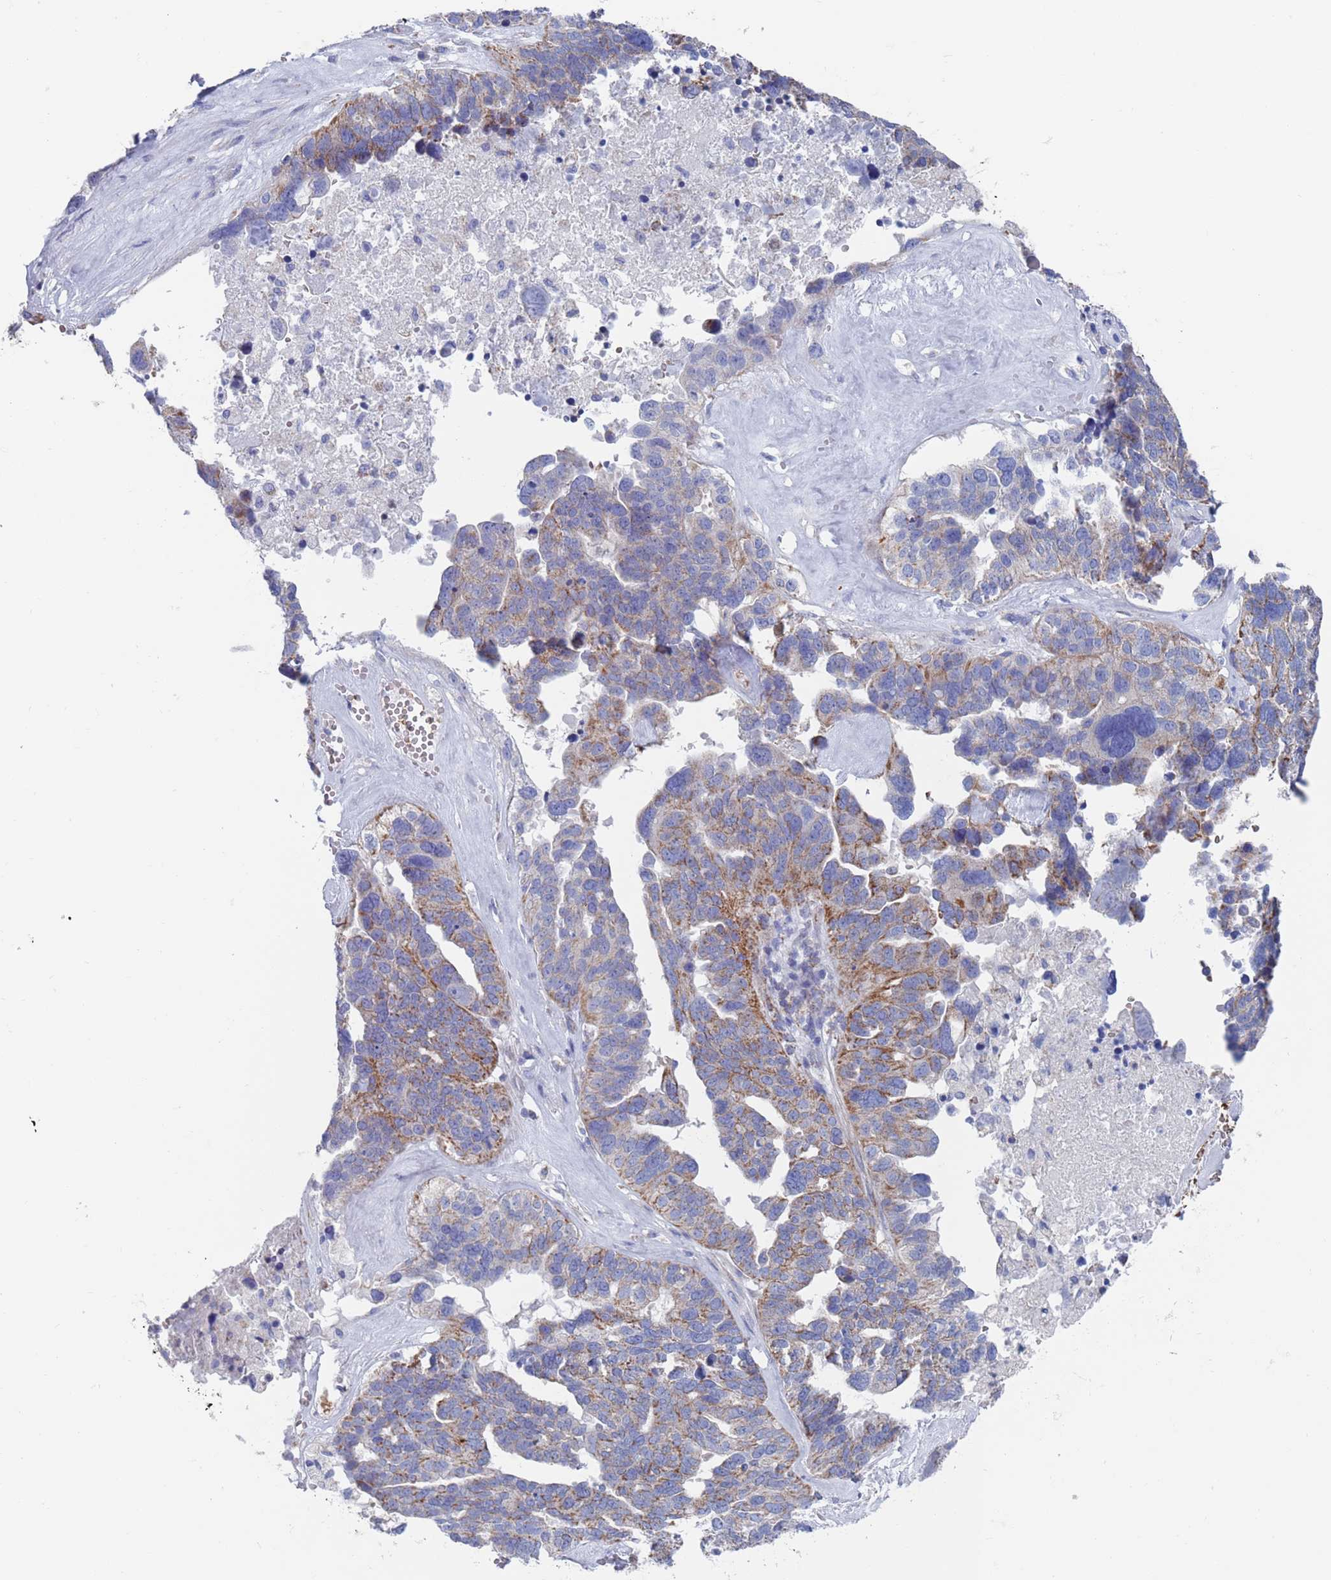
{"staining": {"intensity": "moderate", "quantity": "25%-75%", "location": "cytoplasmic/membranous"}, "tissue": "ovarian cancer", "cell_type": "Tumor cells", "image_type": "cancer", "snomed": [{"axis": "morphology", "description": "Cystadenocarcinoma, serous, NOS"}, {"axis": "topography", "description": "Ovary"}], "caption": "The micrograph shows immunohistochemical staining of serous cystadenocarcinoma (ovarian). There is moderate cytoplasmic/membranous expression is seen in about 25%-75% of tumor cells.", "gene": "CHCHD6", "patient": {"sex": "female", "age": 59}}